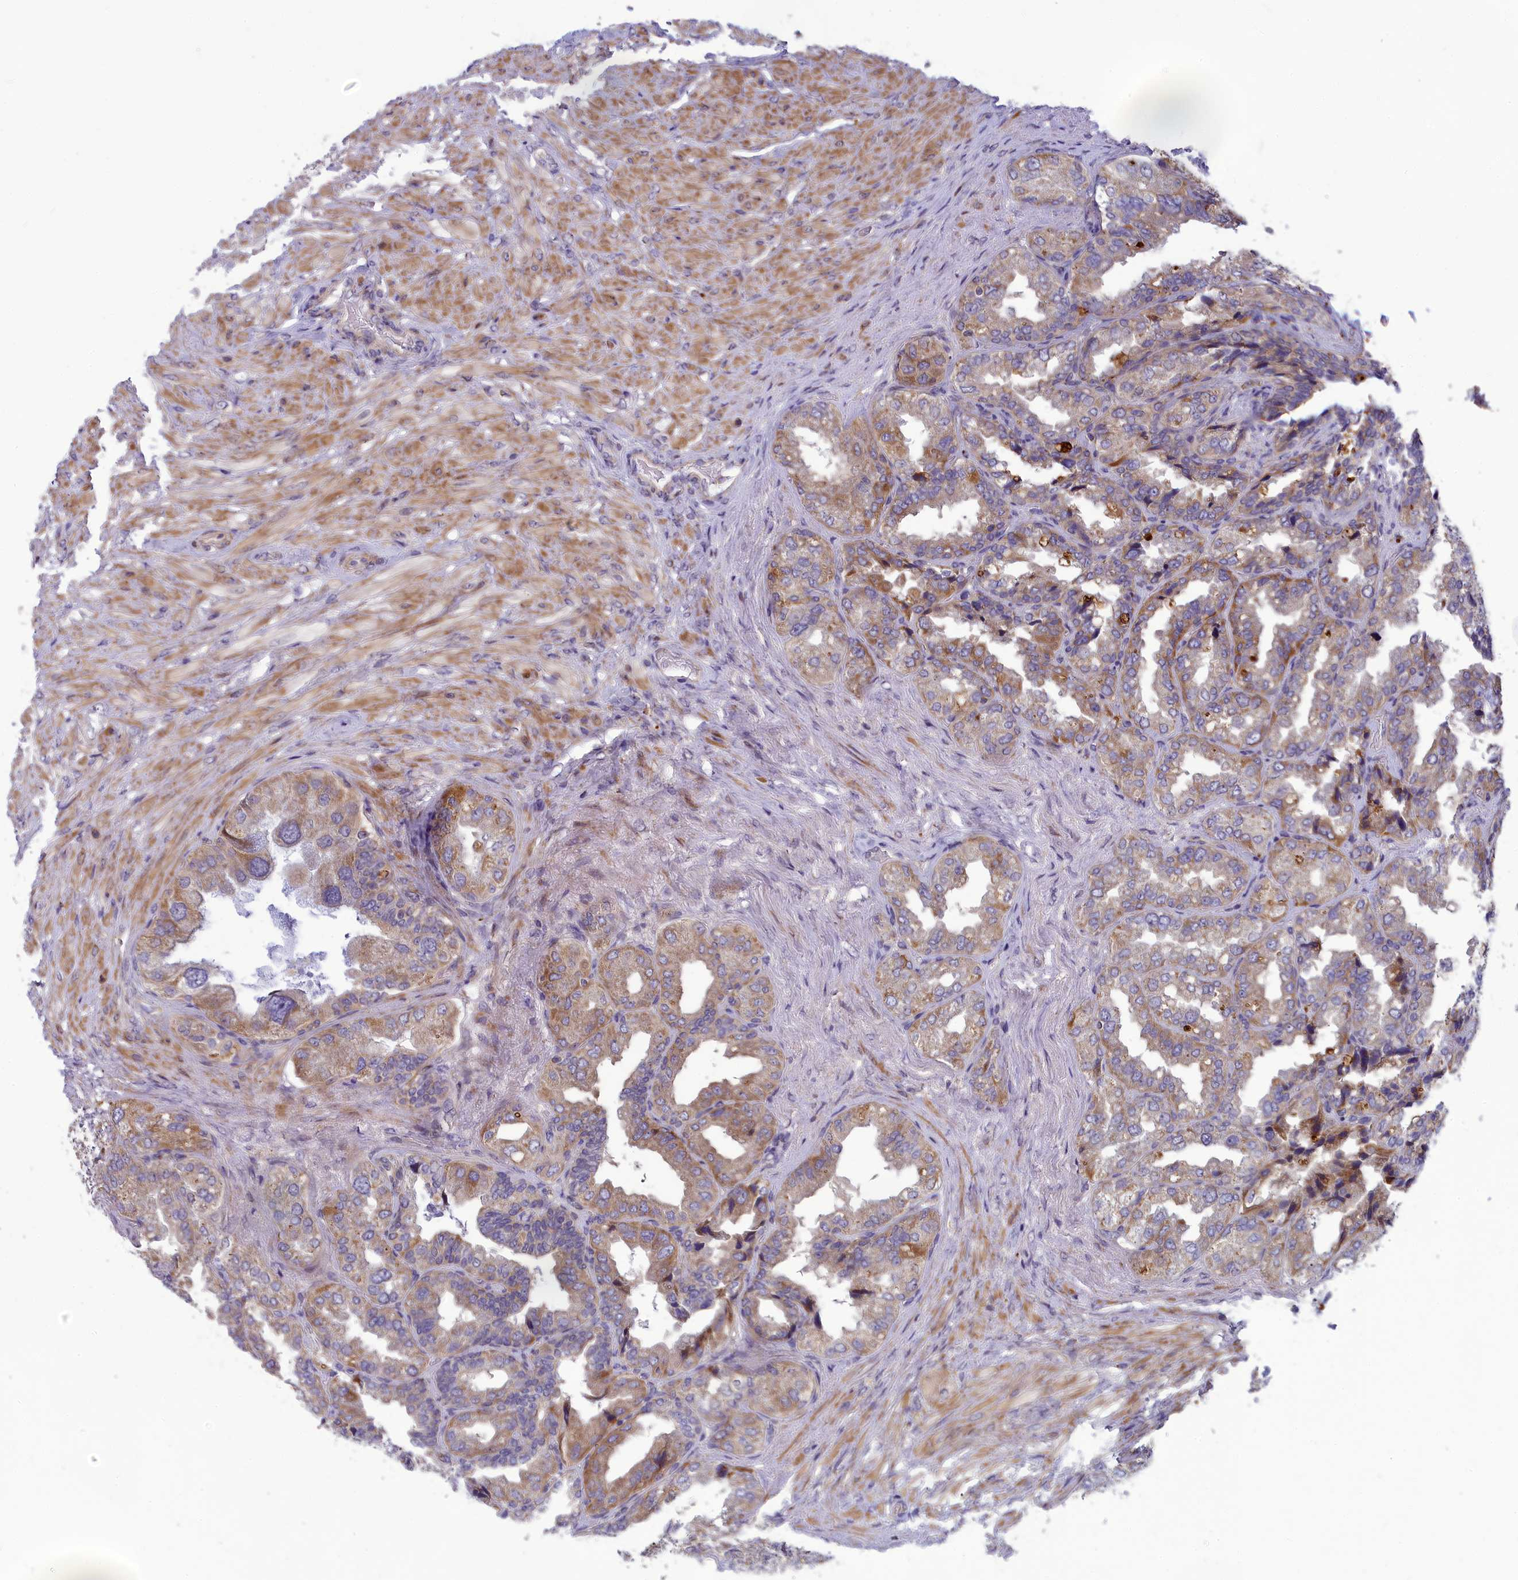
{"staining": {"intensity": "moderate", "quantity": "25%-75%", "location": "cytoplasmic/membranous"}, "tissue": "seminal vesicle", "cell_type": "Glandular cells", "image_type": "normal", "snomed": [{"axis": "morphology", "description": "Normal tissue, NOS"}, {"axis": "topography", "description": "Seminal veicle"}, {"axis": "topography", "description": "Peripheral nerve tissue"}], "caption": "Normal seminal vesicle demonstrates moderate cytoplasmic/membranous expression in about 25%-75% of glandular cells, visualized by immunohistochemistry.", "gene": "BLTP2", "patient": {"sex": "male", "age": 63}}